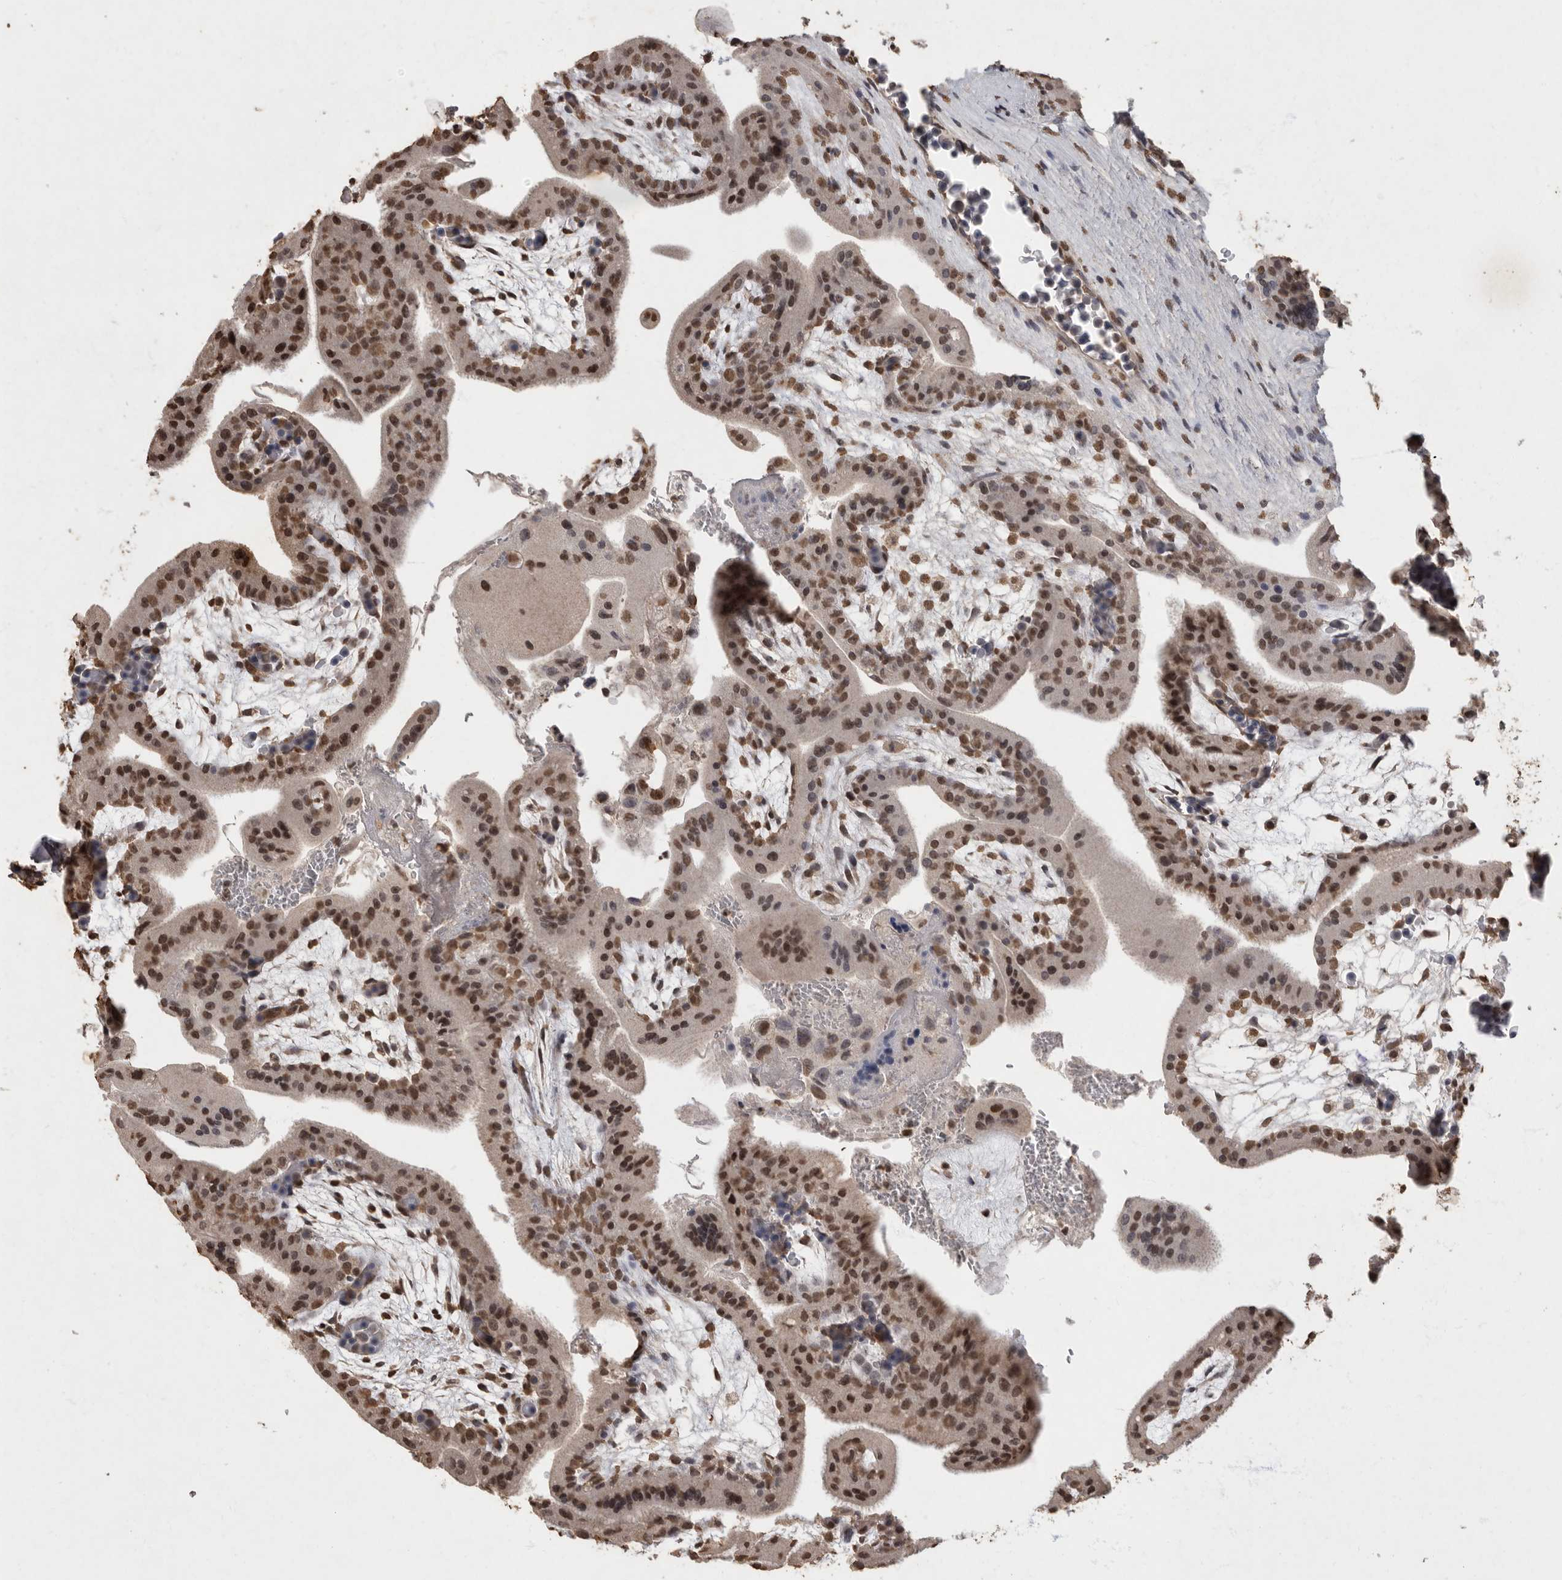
{"staining": {"intensity": "strong", "quantity": ">75%", "location": "nuclear"}, "tissue": "placenta", "cell_type": "Decidual cells", "image_type": "normal", "snomed": [{"axis": "morphology", "description": "Normal tissue, NOS"}, {"axis": "topography", "description": "Placenta"}], "caption": "Immunohistochemistry (DAB (3,3'-diaminobenzidine)) staining of unremarkable human placenta shows strong nuclear protein expression in approximately >75% of decidual cells.", "gene": "NBL1", "patient": {"sex": "female", "age": 35}}